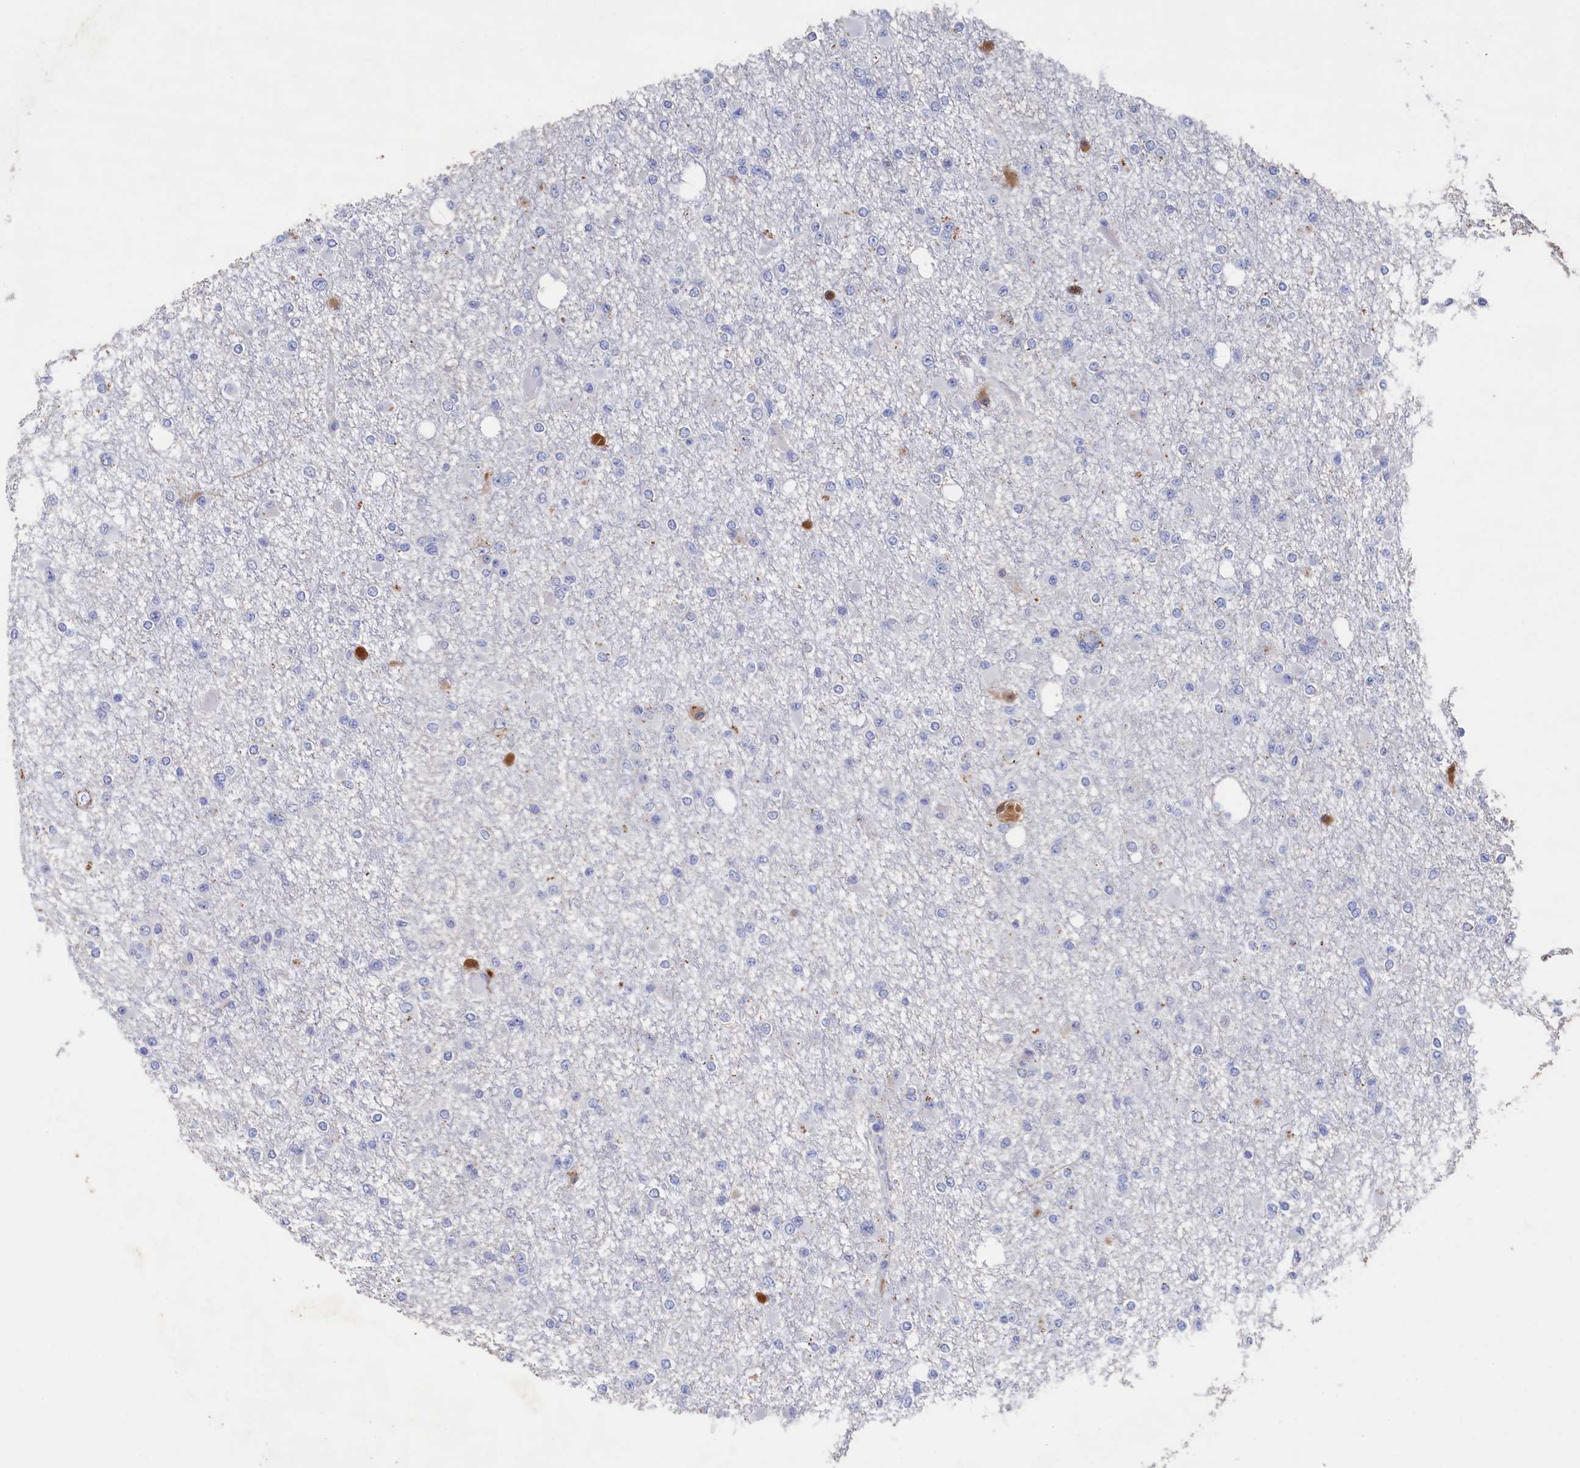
{"staining": {"intensity": "negative", "quantity": "none", "location": "none"}, "tissue": "glioma", "cell_type": "Tumor cells", "image_type": "cancer", "snomed": [{"axis": "morphology", "description": "Glioma, malignant, Low grade"}, {"axis": "topography", "description": "Brain"}], "caption": "Immunohistochemistry of glioma demonstrates no positivity in tumor cells. (DAB (3,3'-diaminobenzidine) immunohistochemistry with hematoxylin counter stain).", "gene": "CBLIF", "patient": {"sex": "female", "age": 22}}